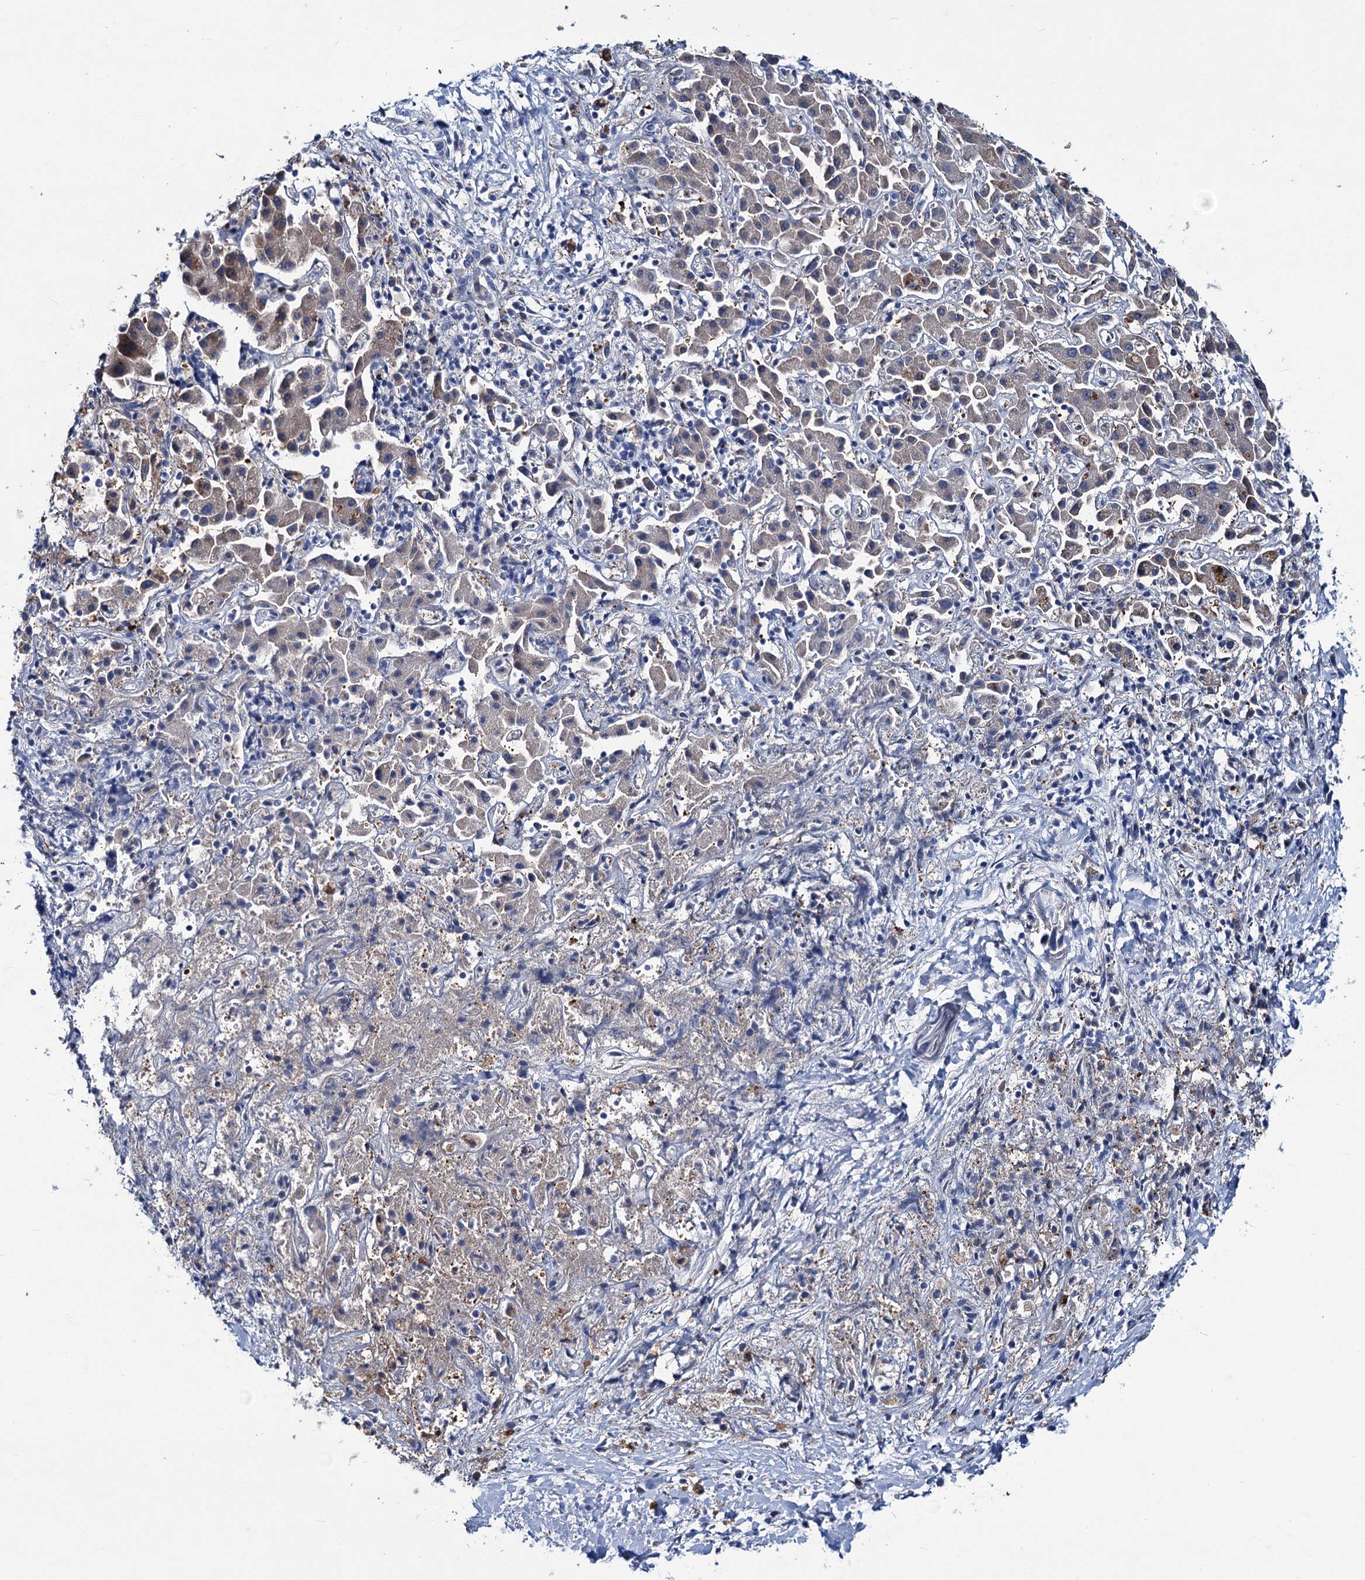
{"staining": {"intensity": "weak", "quantity": "<25%", "location": "cytoplasmic/membranous"}, "tissue": "liver cancer", "cell_type": "Tumor cells", "image_type": "cancer", "snomed": [{"axis": "morphology", "description": "Cholangiocarcinoma"}, {"axis": "topography", "description": "Liver"}], "caption": "DAB (3,3'-diaminobenzidine) immunohistochemical staining of liver cancer displays no significant staining in tumor cells.", "gene": "RTKN2", "patient": {"sex": "female", "age": 52}}